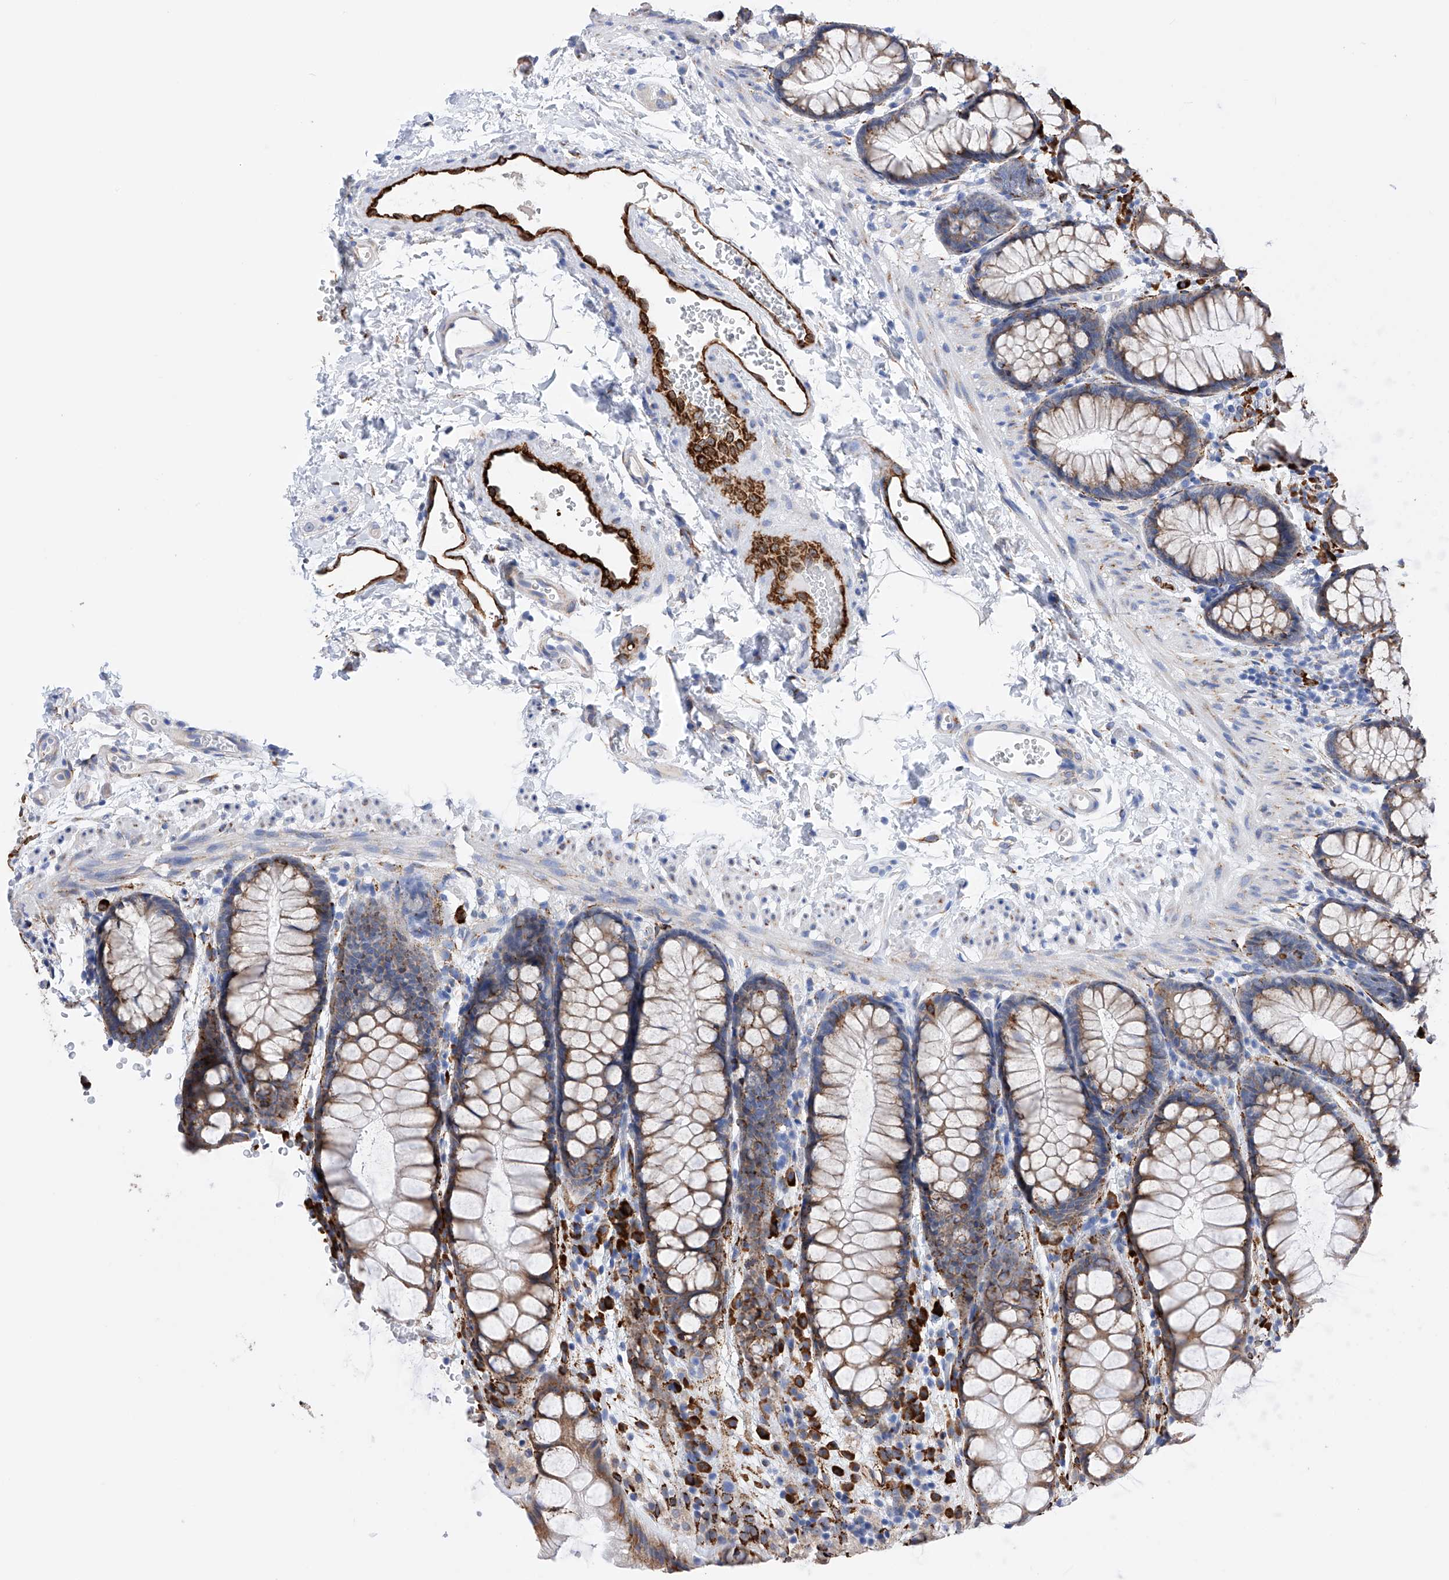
{"staining": {"intensity": "strong", "quantity": ">75%", "location": "cytoplasmic/membranous"}, "tissue": "colon", "cell_type": "Endothelial cells", "image_type": "normal", "snomed": [{"axis": "morphology", "description": "Normal tissue, NOS"}, {"axis": "topography", "description": "Colon"}], "caption": "Strong cytoplasmic/membranous protein staining is appreciated in approximately >75% of endothelial cells in colon.", "gene": "PDIA5", "patient": {"sex": "male", "age": 47}}